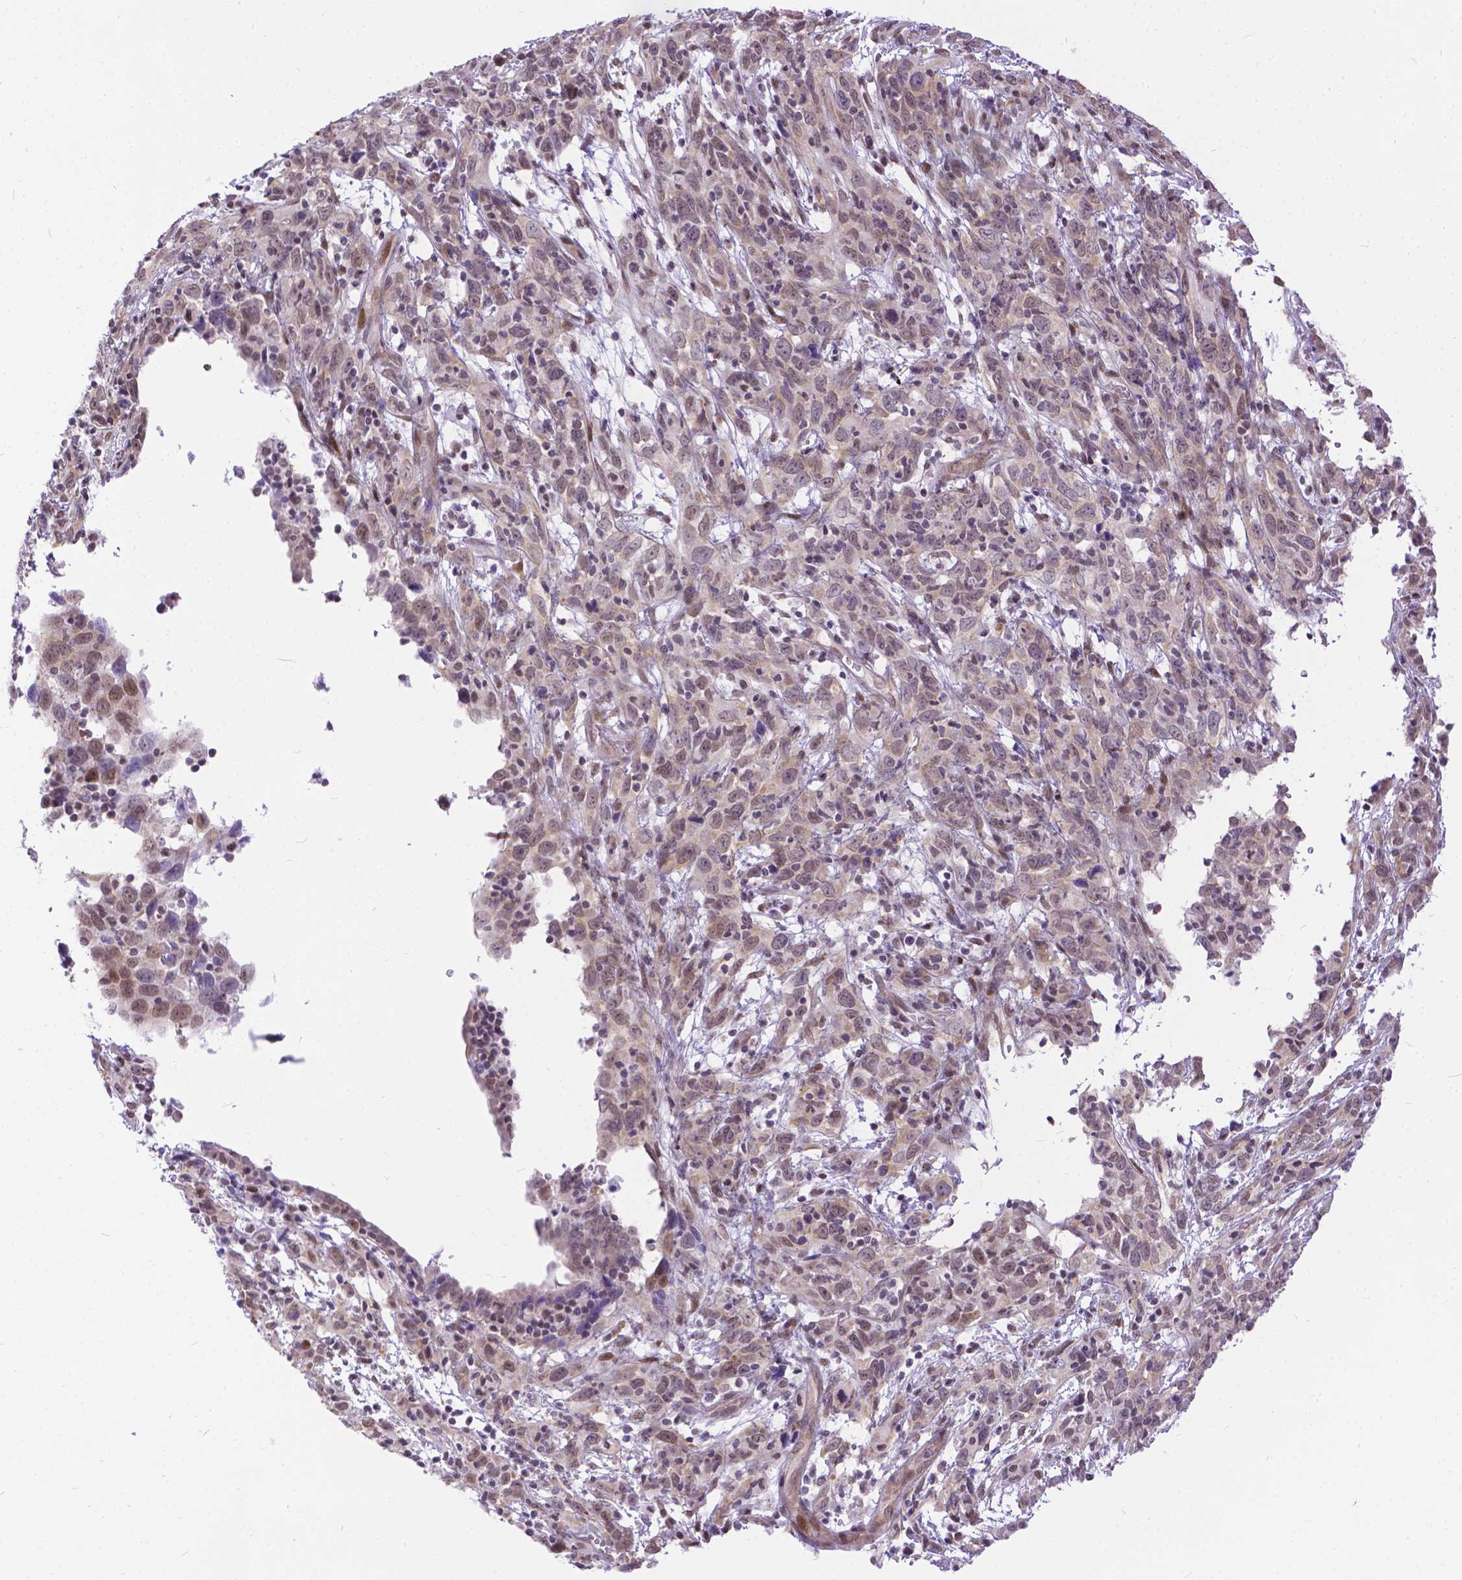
{"staining": {"intensity": "weak", "quantity": "25%-75%", "location": "cytoplasmic/membranous,nuclear"}, "tissue": "cervical cancer", "cell_type": "Tumor cells", "image_type": "cancer", "snomed": [{"axis": "morphology", "description": "Adenocarcinoma, NOS"}, {"axis": "topography", "description": "Cervix"}], "caption": "A high-resolution micrograph shows immunohistochemistry staining of cervical cancer (adenocarcinoma), which demonstrates weak cytoplasmic/membranous and nuclear positivity in about 25%-75% of tumor cells. (Stains: DAB in brown, nuclei in blue, Microscopy: brightfield microscopy at high magnification).", "gene": "FAM124B", "patient": {"sex": "female", "age": 40}}